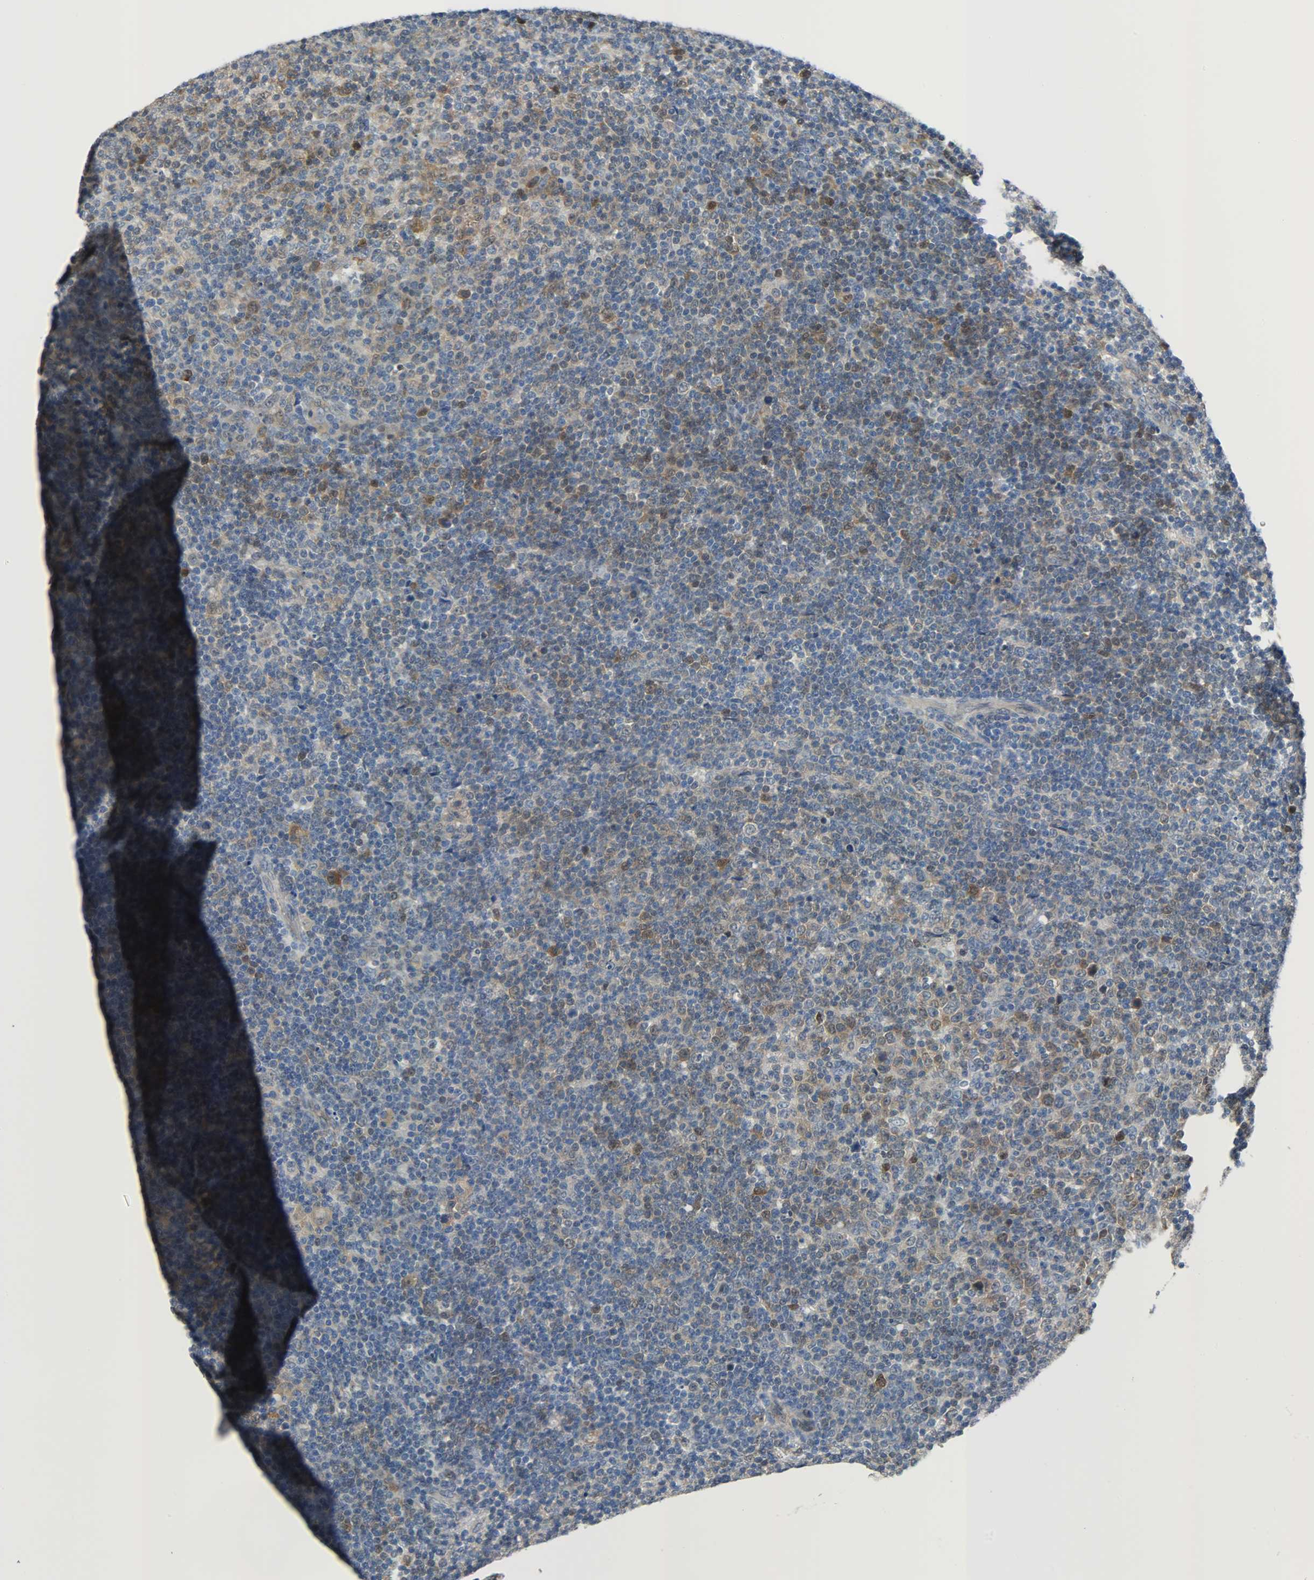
{"staining": {"intensity": "moderate", "quantity": "<25%", "location": "cytoplasmic/membranous,nuclear"}, "tissue": "lymphoma", "cell_type": "Tumor cells", "image_type": "cancer", "snomed": [{"axis": "morphology", "description": "Malignant lymphoma, non-Hodgkin's type, Low grade"}, {"axis": "topography", "description": "Lymph node"}], "caption": "There is low levels of moderate cytoplasmic/membranous and nuclear staining in tumor cells of low-grade malignant lymphoma, non-Hodgkin's type, as demonstrated by immunohistochemical staining (brown color).", "gene": "EIF4EBP1", "patient": {"sex": "male", "age": 70}}